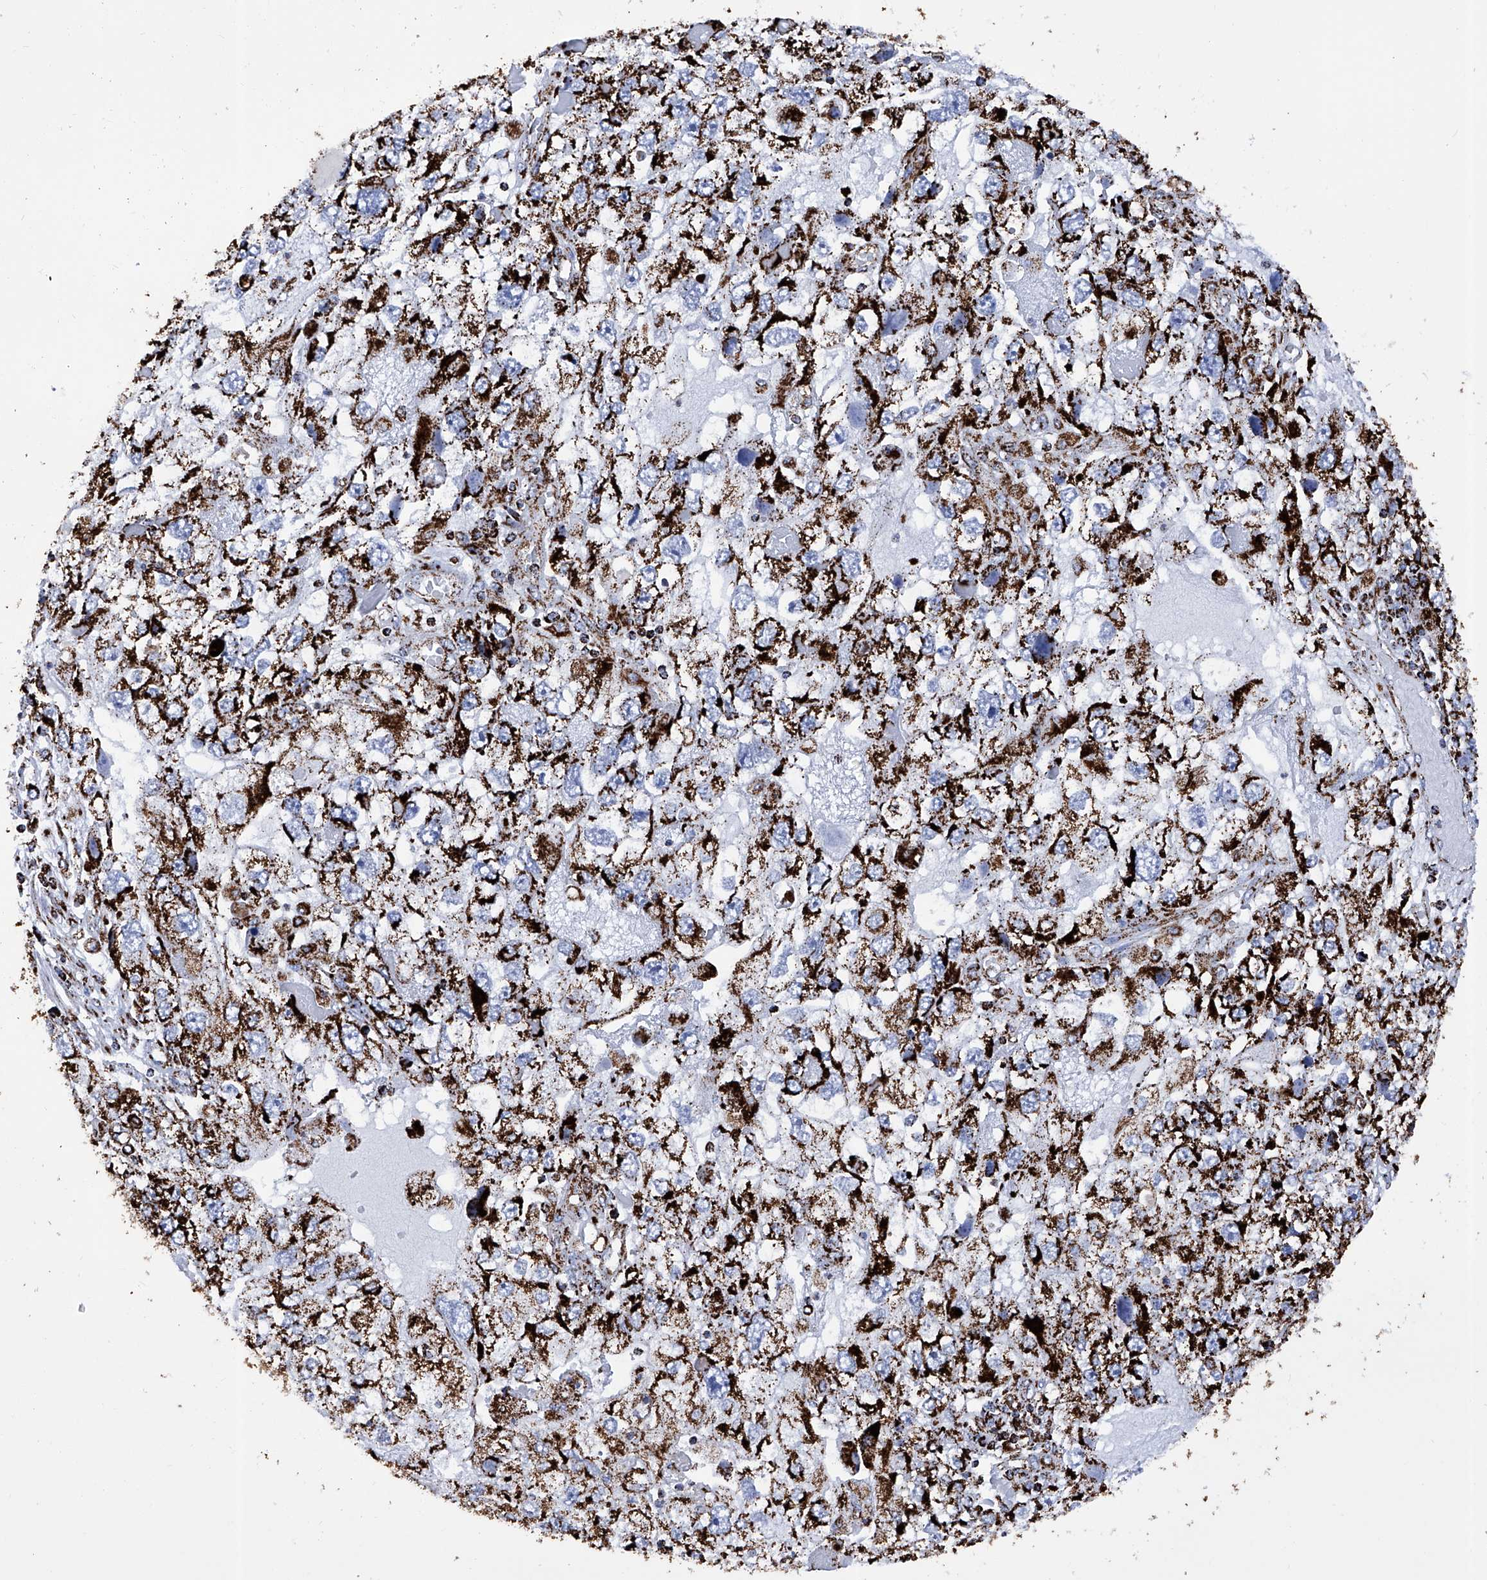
{"staining": {"intensity": "strong", "quantity": ">75%", "location": "cytoplasmic/membranous"}, "tissue": "endometrial cancer", "cell_type": "Tumor cells", "image_type": "cancer", "snomed": [{"axis": "morphology", "description": "Adenocarcinoma, NOS"}, {"axis": "topography", "description": "Endometrium"}], "caption": "This image shows adenocarcinoma (endometrial) stained with immunohistochemistry to label a protein in brown. The cytoplasmic/membranous of tumor cells show strong positivity for the protein. Nuclei are counter-stained blue.", "gene": "ATP5PF", "patient": {"sex": "female", "age": 49}}